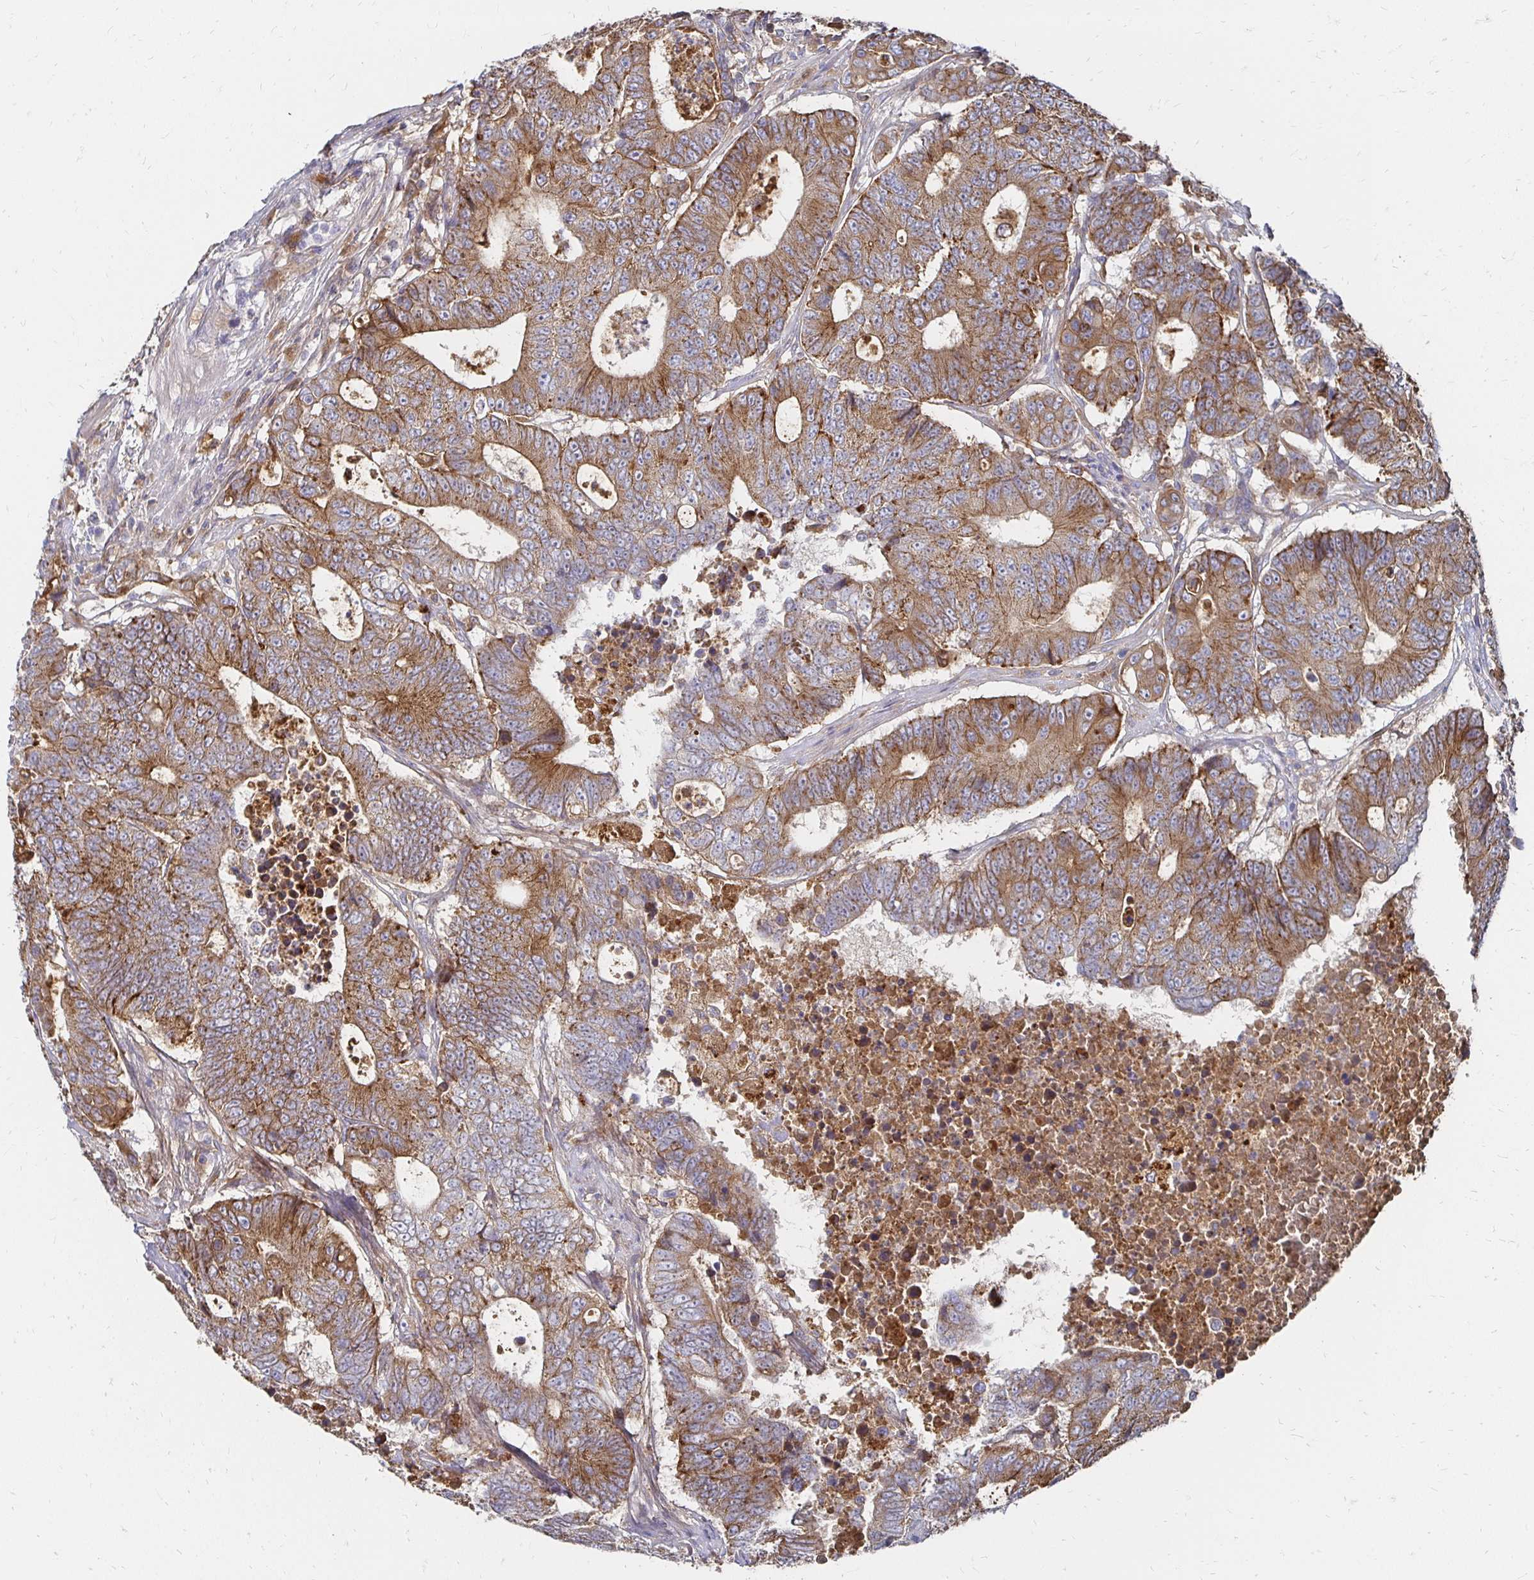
{"staining": {"intensity": "moderate", "quantity": ">75%", "location": "cytoplasmic/membranous"}, "tissue": "colorectal cancer", "cell_type": "Tumor cells", "image_type": "cancer", "snomed": [{"axis": "morphology", "description": "Adenocarcinoma, NOS"}, {"axis": "topography", "description": "Colon"}], "caption": "There is medium levels of moderate cytoplasmic/membranous expression in tumor cells of adenocarcinoma (colorectal), as demonstrated by immunohistochemical staining (brown color).", "gene": "NCSTN", "patient": {"sex": "female", "age": 48}}